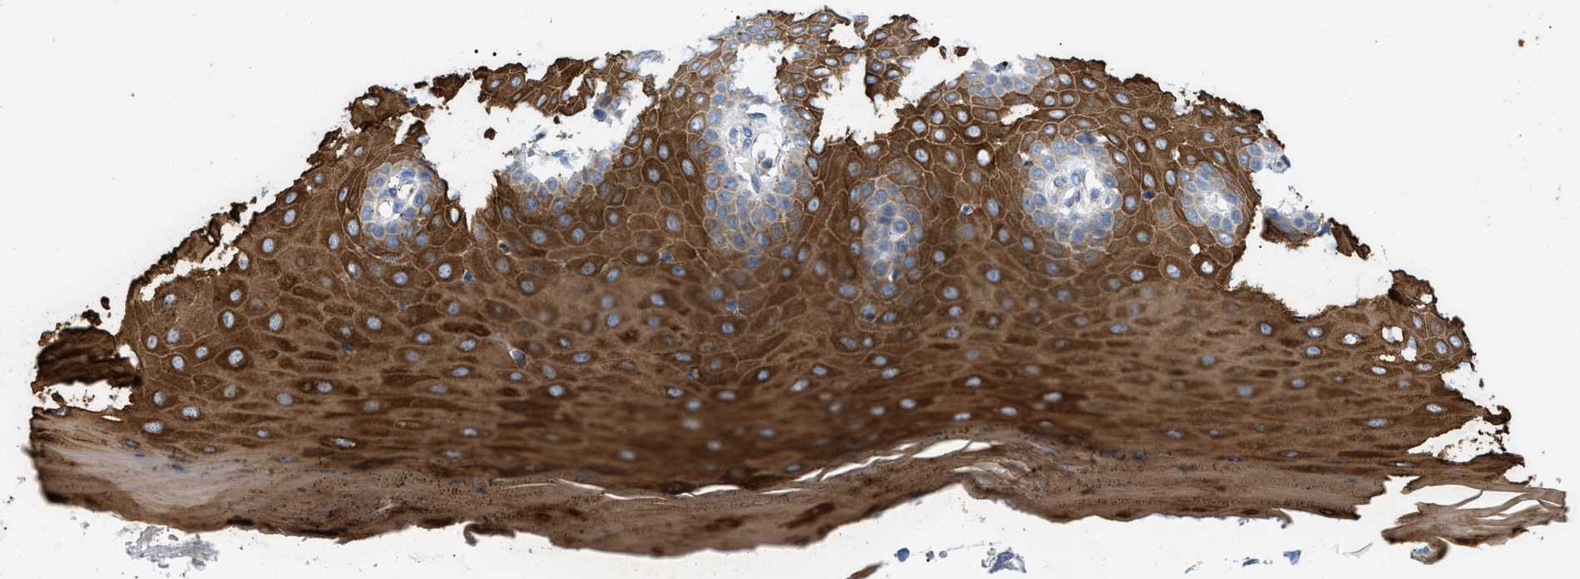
{"staining": {"intensity": "weak", "quantity": ">75%", "location": "cytoplasmic/membranous"}, "tissue": "cervix", "cell_type": "Glandular cells", "image_type": "normal", "snomed": [{"axis": "morphology", "description": "Normal tissue, NOS"}, {"axis": "topography", "description": "Cervix"}], "caption": "A low amount of weak cytoplasmic/membranous staining is appreciated in about >75% of glandular cells in unremarkable cervix.", "gene": "HSPB8", "patient": {"sex": "female", "age": 55}}